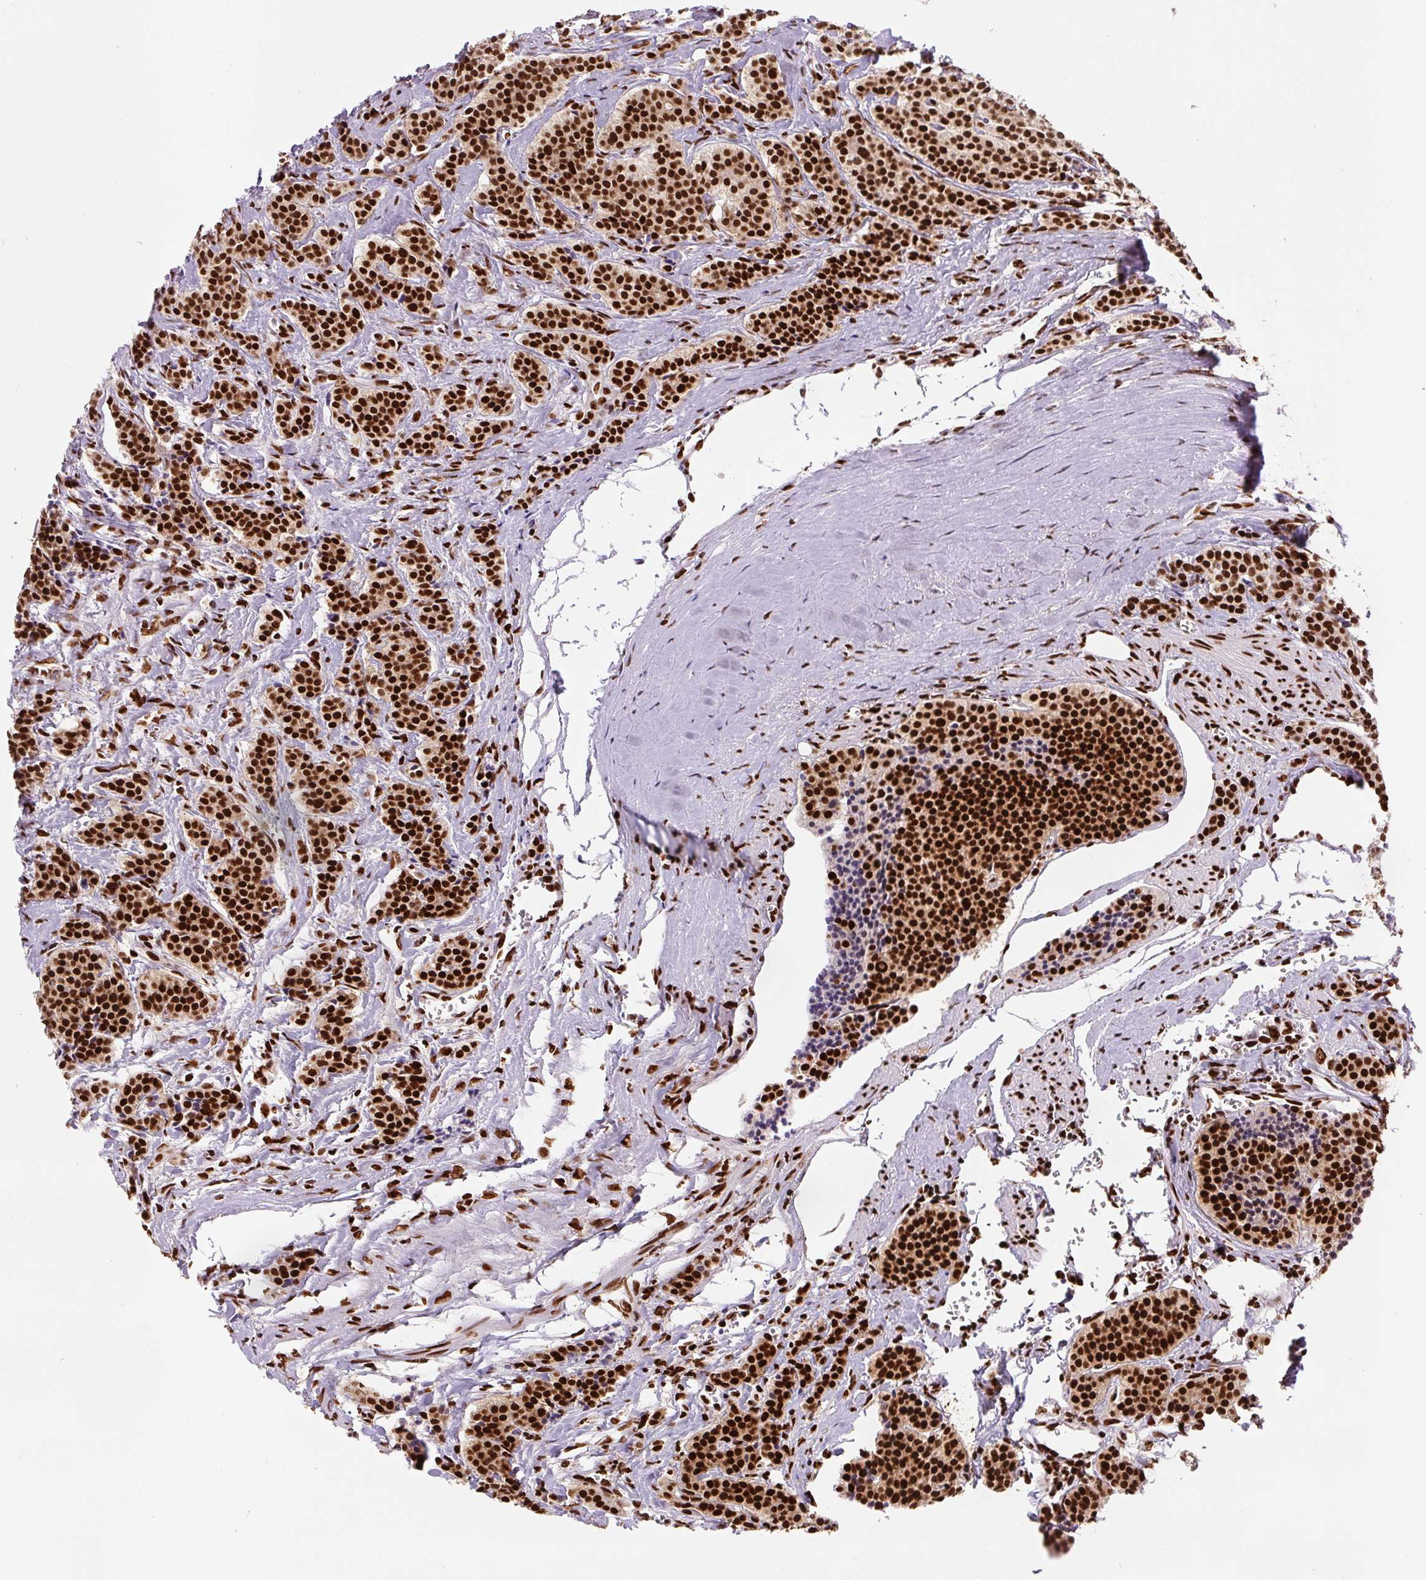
{"staining": {"intensity": "strong", "quantity": ">75%", "location": "nuclear"}, "tissue": "carcinoid", "cell_type": "Tumor cells", "image_type": "cancer", "snomed": [{"axis": "morphology", "description": "Carcinoid, malignant, NOS"}, {"axis": "topography", "description": "Small intestine"}], "caption": "Carcinoid (malignant) was stained to show a protein in brown. There is high levels of strong nuclear positivity in about >75% of tumor cells. (Brightfield microscopy of DAB IHC at high magnification).", "gene": "FUS", "patient": {"sex": "male", "age": 63}}